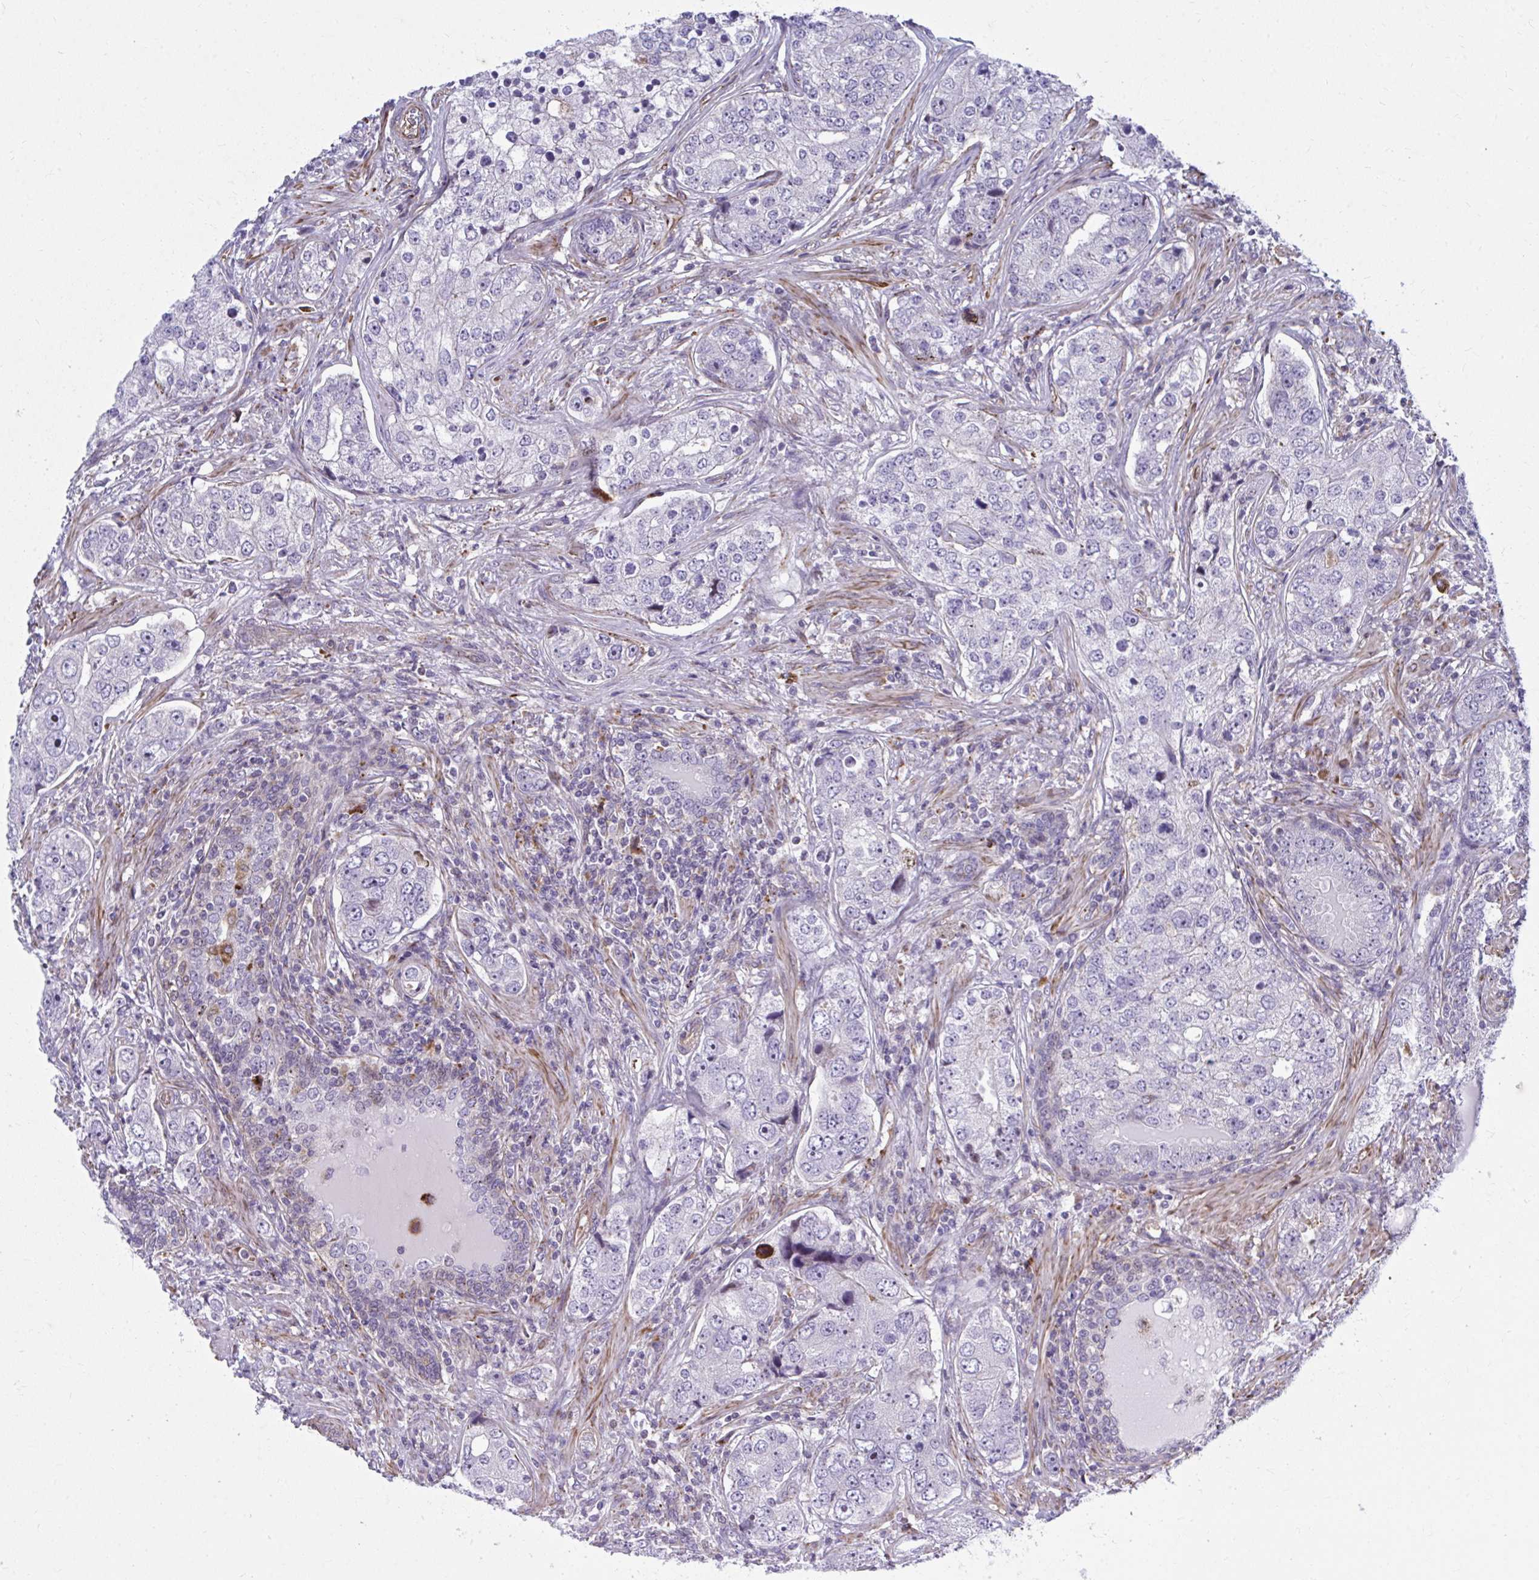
{"staining": {"intensity": "moderate", "quantity": "<25%", "location": "nuclear"}, "tissue": "prostate cancer", "cell_type": "Tumor cells", "image_type": "cancer", "snomed": [{"axis": "morphology", "description": "Adenocarcinoma, High grade"}, {"axis": "topography", "description": "Prostate"}], "caption": "IHC image of neoplastic tissue: human prostate adenocarcinoma (high-grade) stained using IHC exhibits low levels of moderate protein expression localized specifically in the nuclear of tumor cells, appearing as a nuclear brown color.", "gene": "LRRC4B", "patient": {"sex": "male", "age": 60}}